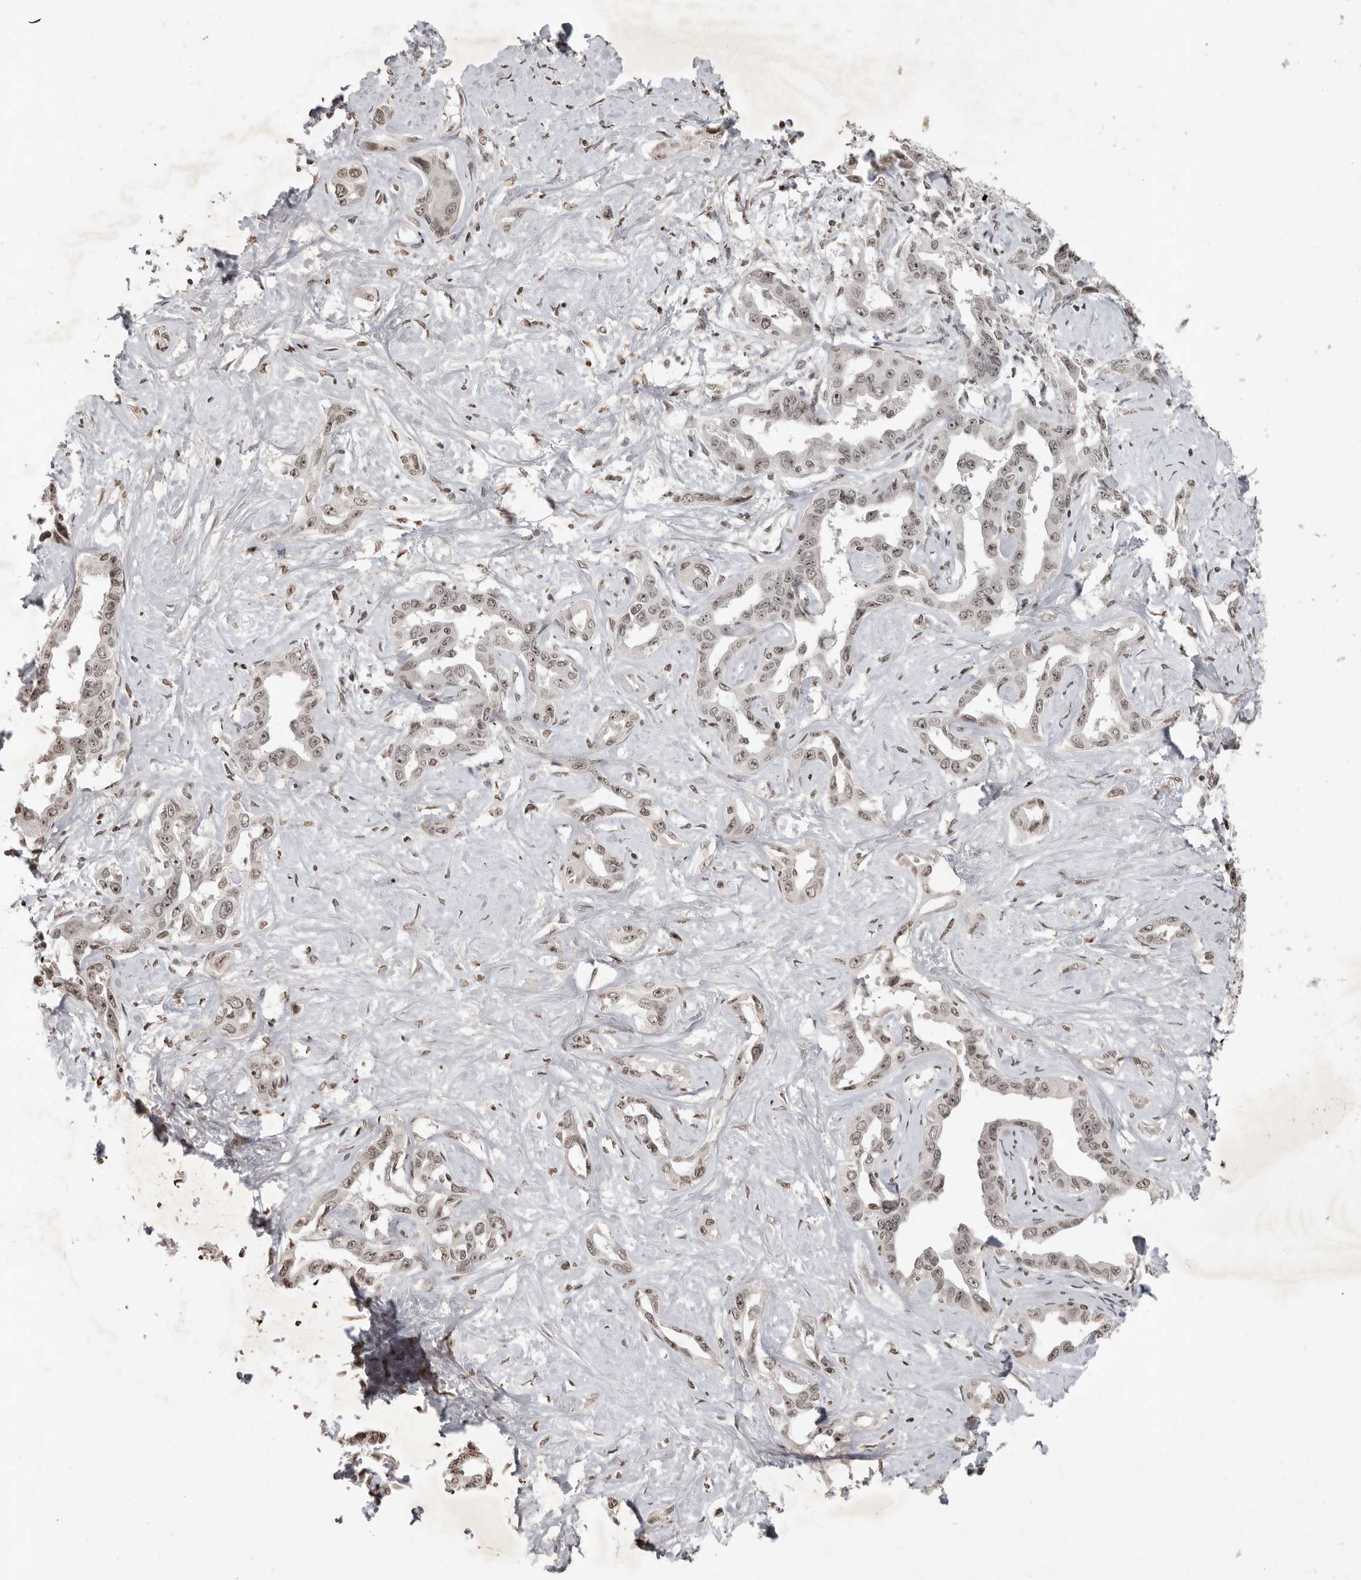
{"staining": {"intensity": "weak", "quantity": "25%-75%", "location": "nuclear"}, "tissue": "liver cancer", "cell_type": "Tumor cells", "image_type": "cancer", "snomed": [{"axis": "morphology", "description": "Cholangiocarcinoma"}, {"axis": "topography", "description": "Liver"}], "caption": "Human liver cancer (cholangiocarcinoma) stained with a protein marker displays weak staining in tumor cells.", "gene": "WDR45", "patient": {"sex": "male", "age": 59}}